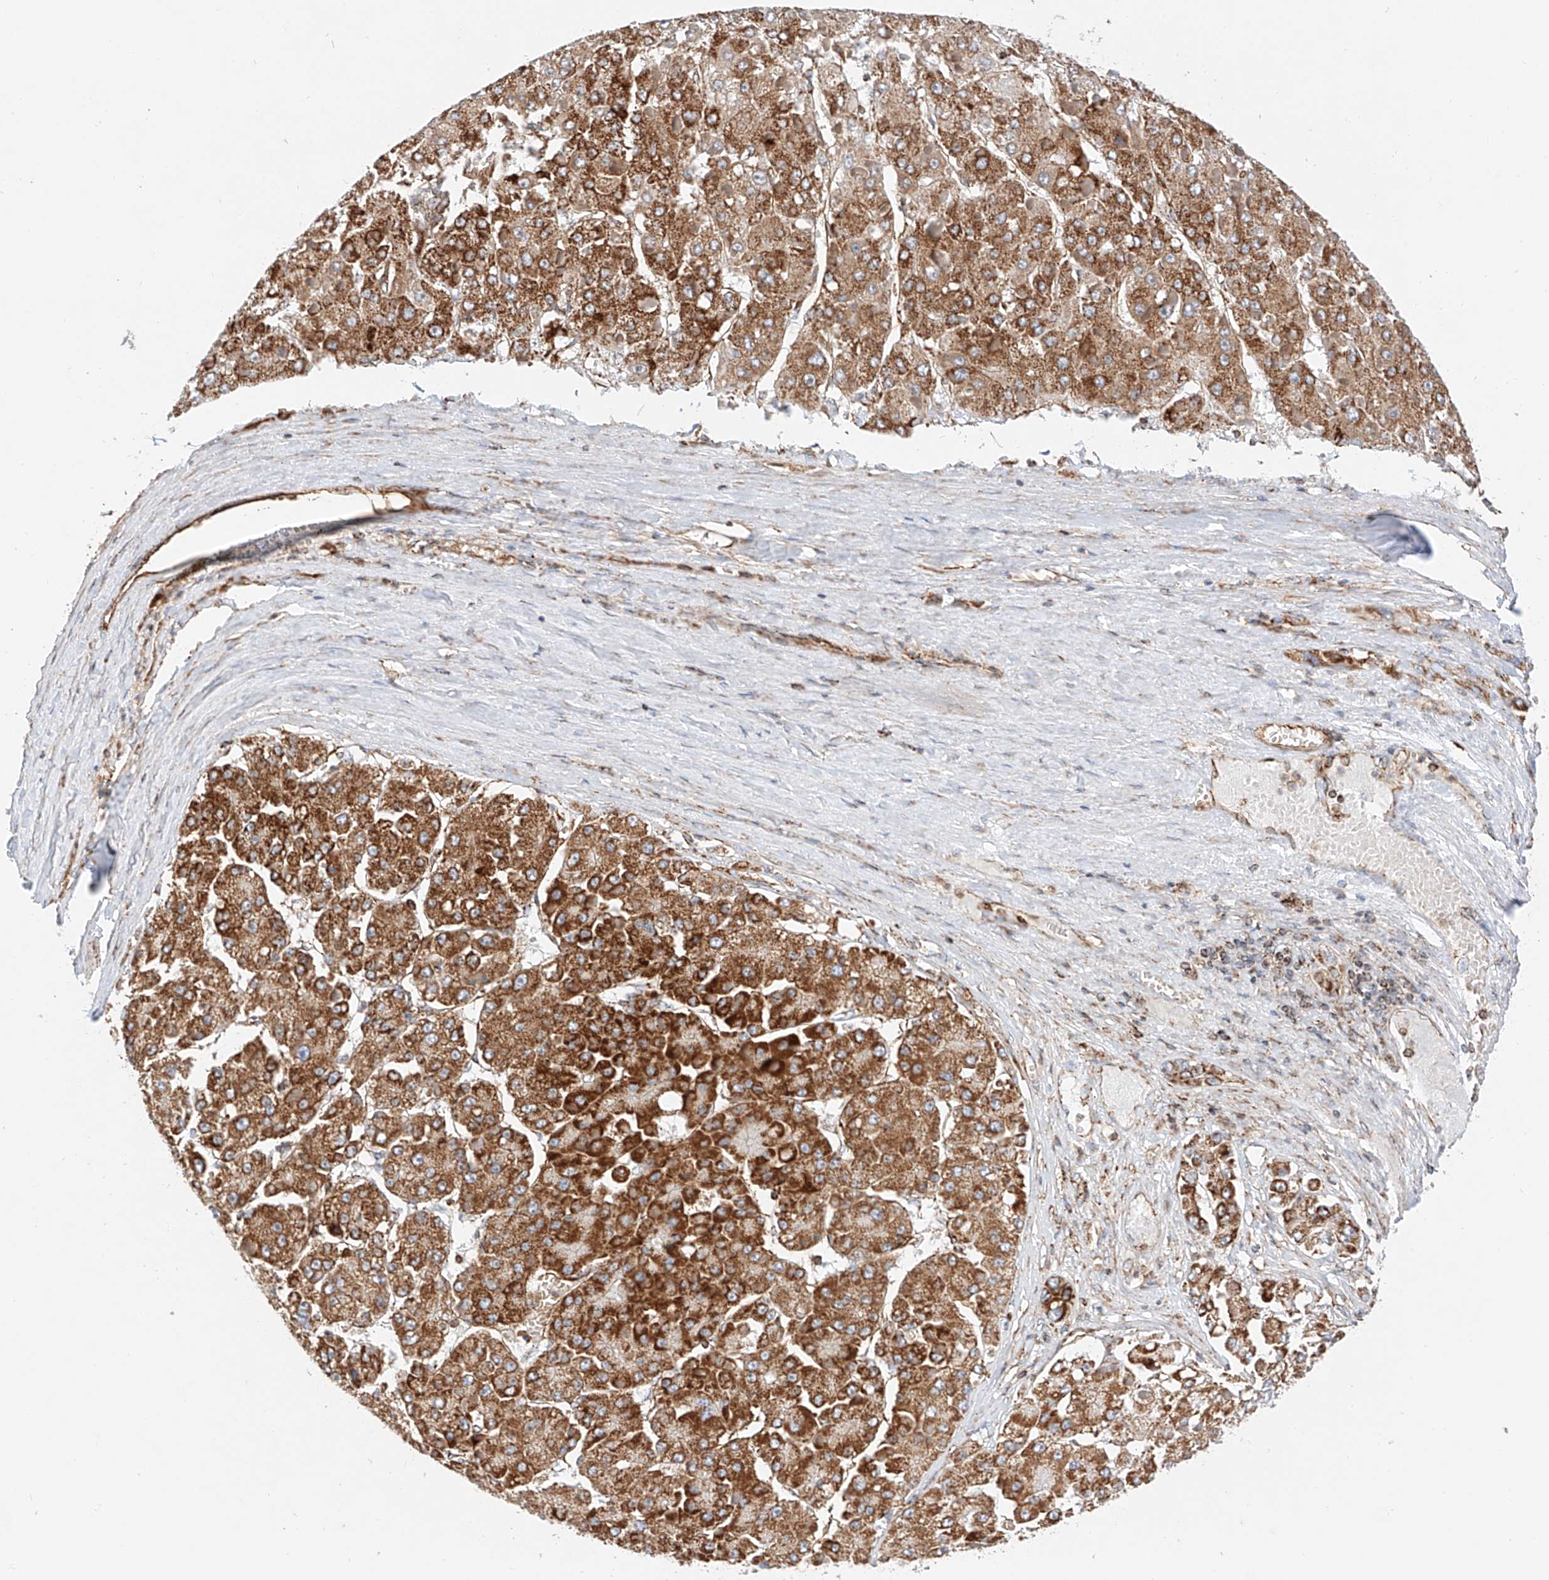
{"staining": {"intensity": "moderate", "quantity": ">75%", "location": "cytoplasmic/membranous"}, "tissue": "liver cancer", "cell_type": "Tumor cells", "image_type": "cancer", "snomed": [{"axis": "morphology", "description": "Carcinoma, Hepatocellular, NOS"}, {"axis": "topography", "description": "Liver"}], "caption": "Moderate cytoplasmic/membranous protein staining is identified in about >75% of tumor cells in hepatocellular carcinoma (liver).", "gene": "NDUFV3", "patient": {"sex": "female", "age": 73}}